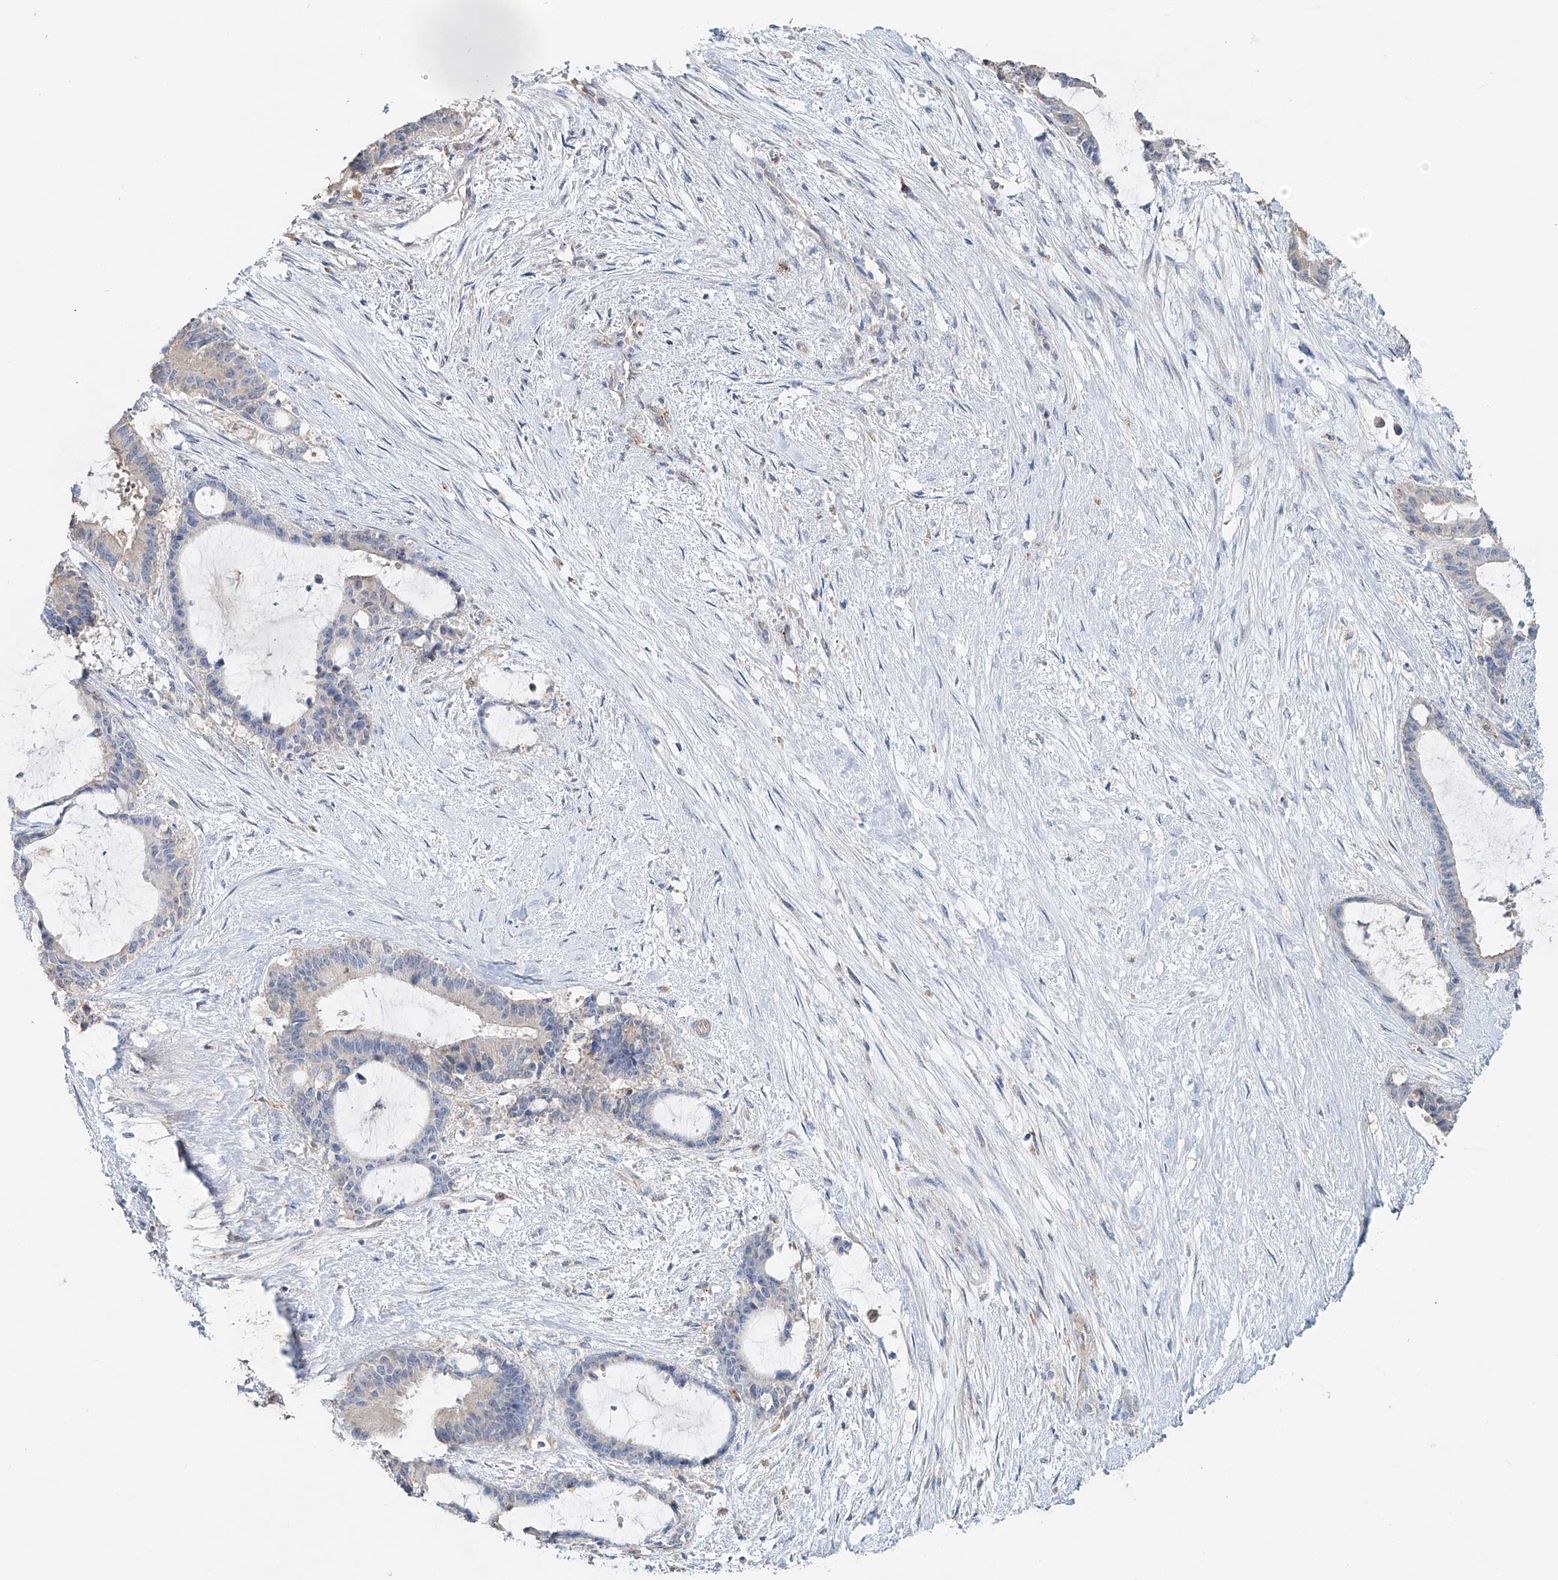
{"staining": {"intensity": "negative", "quantity": "none", "location": "none"}, "tissue": "liver cancer", "cell_type": "Tumor cells", "image_type": "cancer", "snomed": [{"axis": "morphology", "description": "Normal tissue, NOS"}, {"axis": "morphology", "description": "Cholangiocarcinoma"}, {"axis": "topography", "description": "Liver"}, {"axis": "topography", "description": "Peripheral nerve tissue"}], "caption": "An IHC photomicrograph of liver cholangiocarcinoma is shown. There is no staining in tumor cells of liver cholangiocarcinoma. Nuclei are stained in blue.", "gene": "TRIM47", "patient": {"sex": "female", "age": 73}}